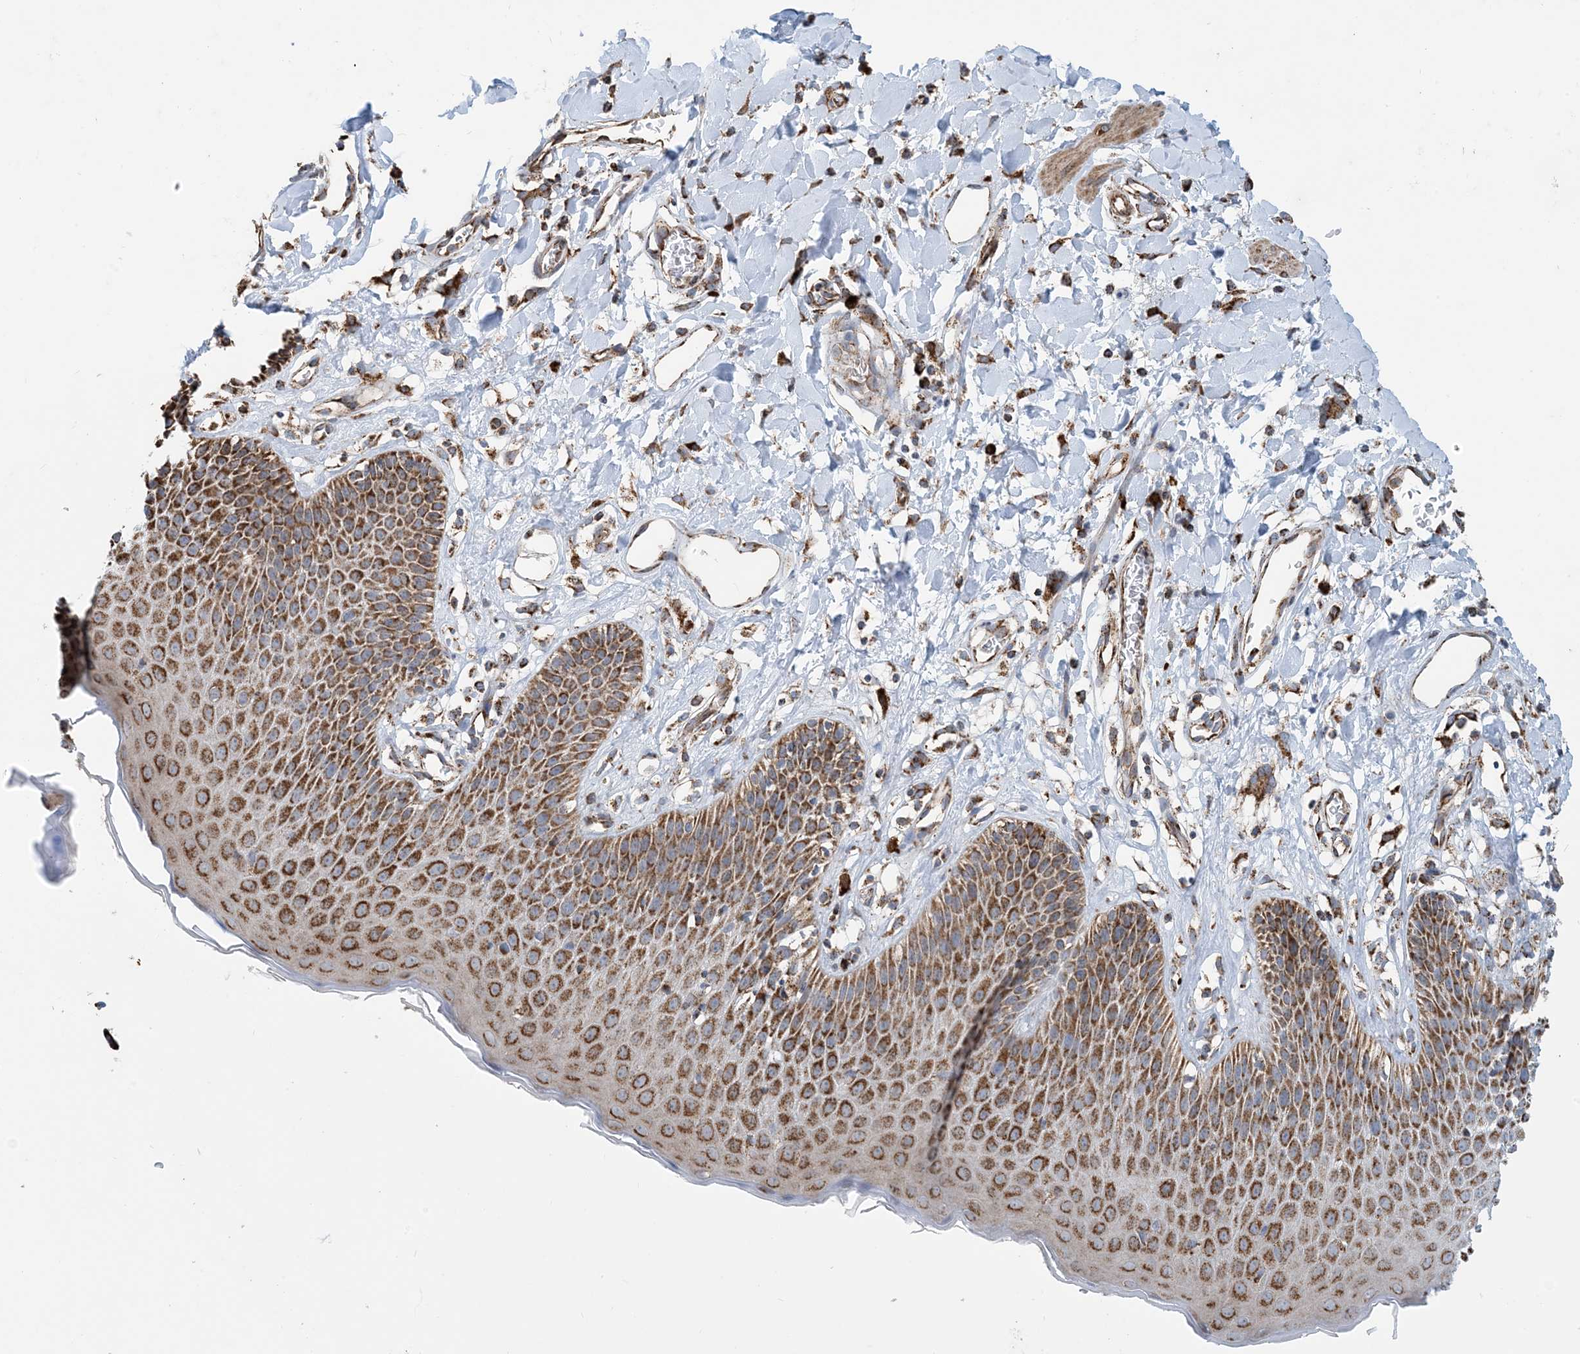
{"staining": {"intensity": "moderate", "quantity": ">75%", "location": "cytoplasmic/membranous"}, "tissue": "skin", "cell_type": "Epidermal cells", "image_type": "normal", "snomed": [{"axis": "morphology", "description": "Normal tissue, NOS"}, {"axis": "topography", "description": "Vulva"}], "caption": "High-magnification brightfield microscopy of unremarkable skin stained with DAB (3,3'-diaminobenzidine) (brown) and counterstained with hematoxylin (blue). epidermal cells exhibit moderate cytoplasmic/membranous staining is appreciated in approximately>75% of cells.", "gene": "PCDHGA1", "patient": {"sex": "female", "age": 68}}